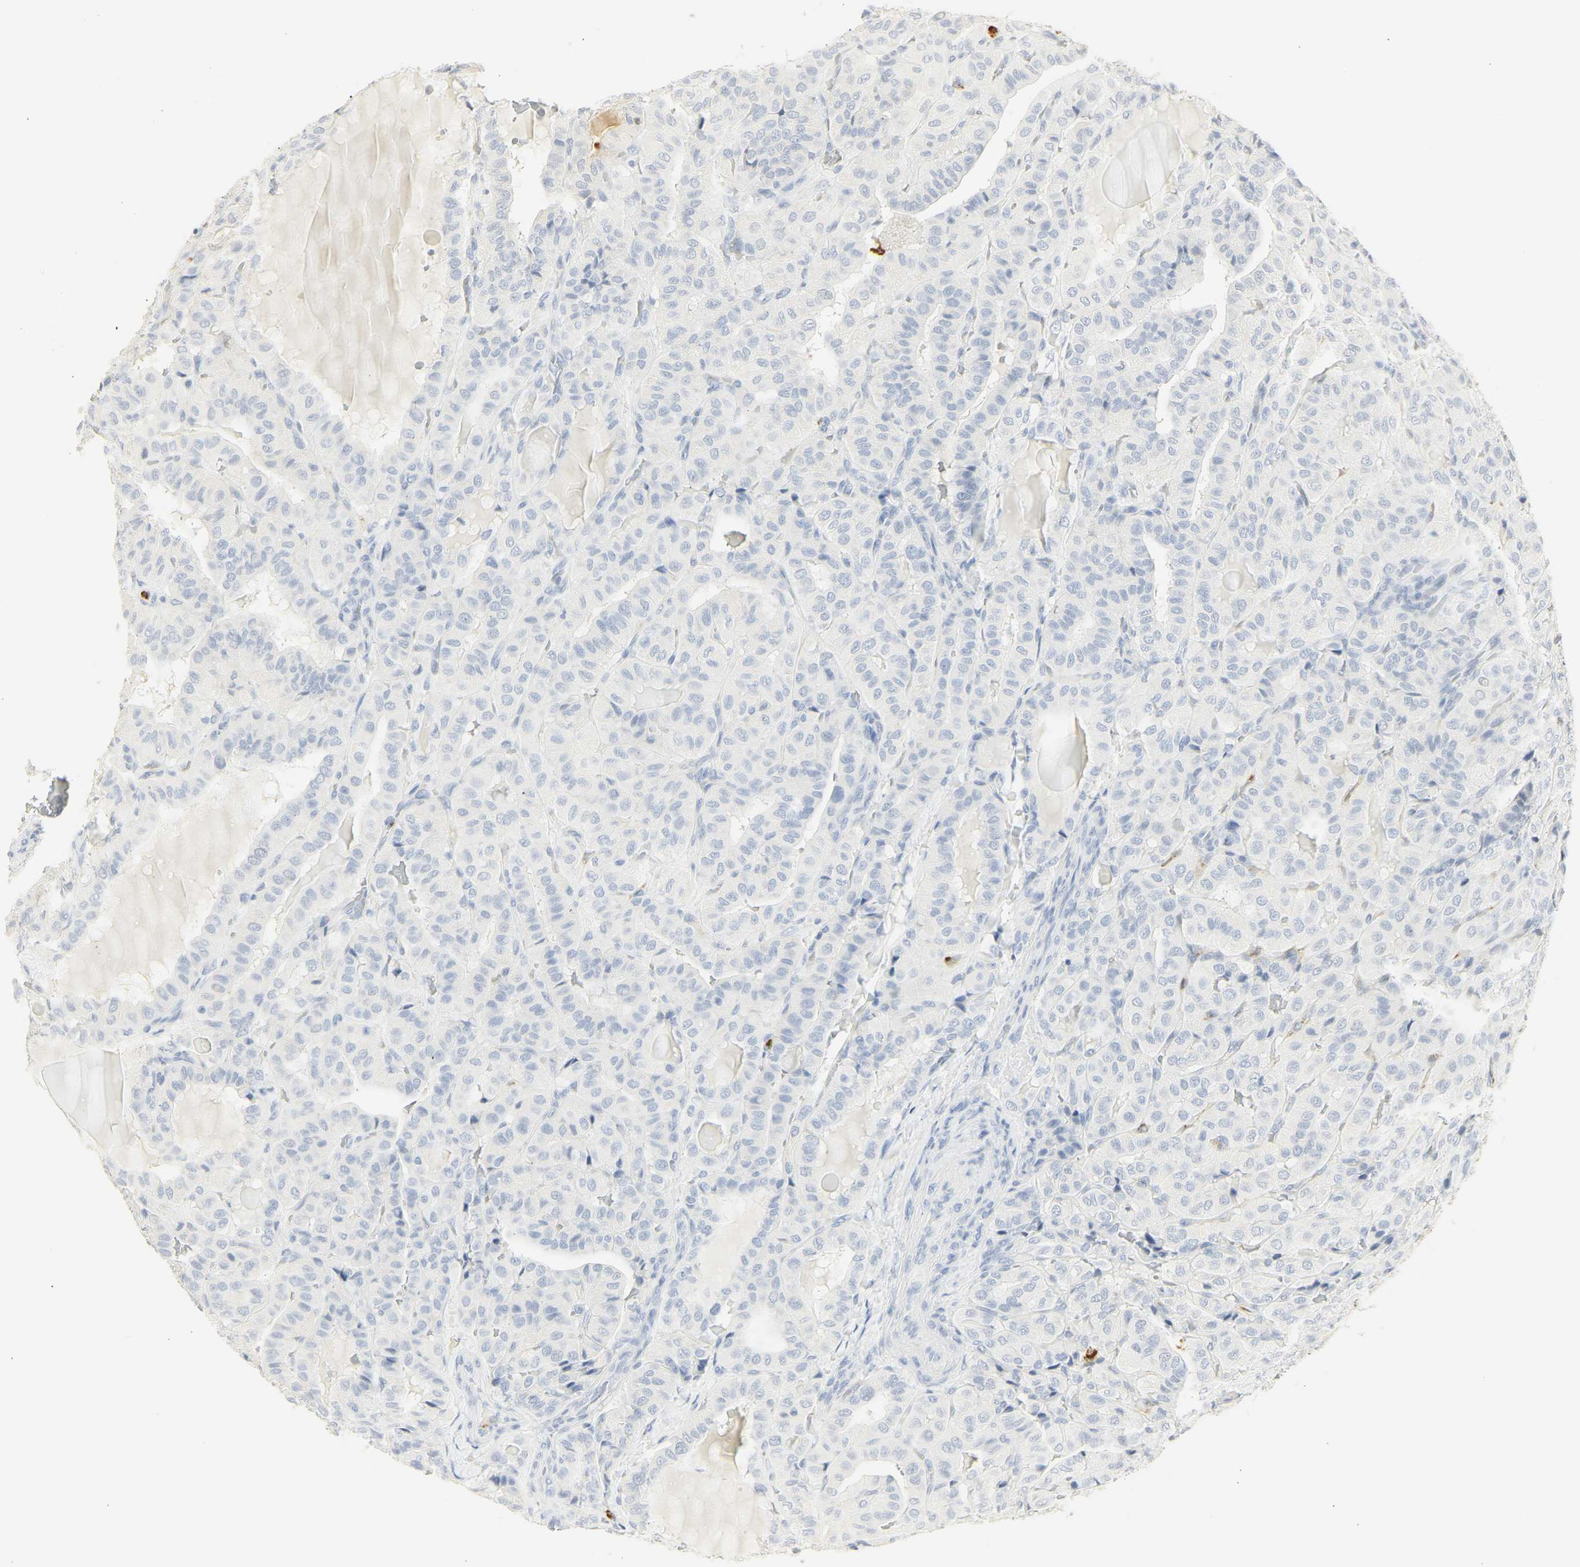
{"staining": {"intensity": "negative", "quantity": "none", "location": "none"}, "tissue": "thyroid cancer", "cell_type": "Tumor cells", "image_type": "cancer", "snomed": [{"axis": "morphology", "description": "Papillary adenocarcinoma, NOS"}, {"axis": "topography", "description": "Thyroid gland"}], "caption": "Image shows no protein expression in tumor cells of papillary adenocarcinoma (thyroid) tissue.", "gene": "CEACAM5", "patient": {"sex": "male", "age": 77}}